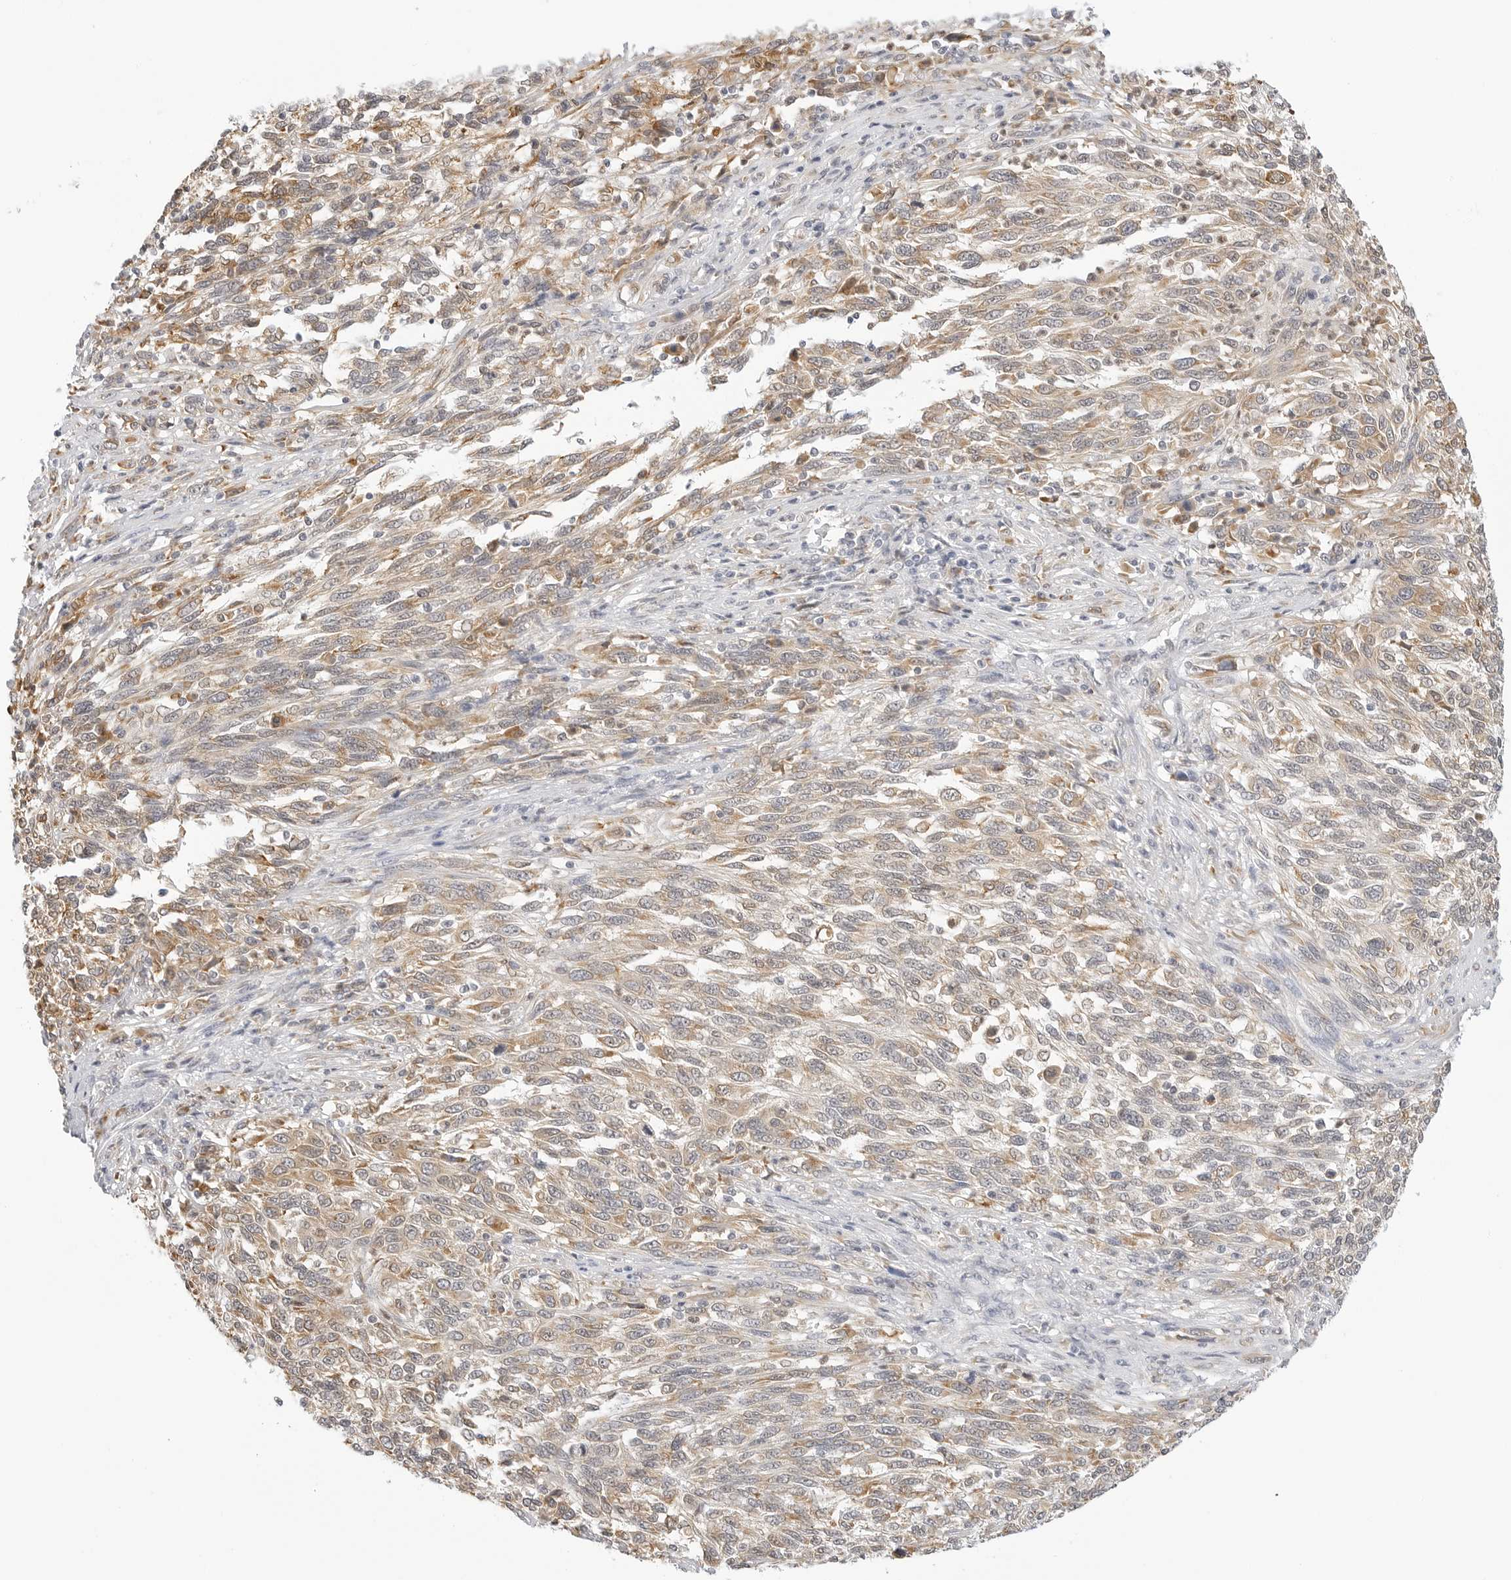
{"staining": {"intensity": "weak", "quantity": ">75%", "location": "cytoplasmic/membranous"}, "tissue": "melanoma", "cell_type": "Tumor cells", "image_type": "cancer", "snomed": [{"axis": "morphology", "description": "Malignant melanoma, Metastatic site"}, {"axis": "topography", "description": "Lymph node"}], "caption": "Immunohistochemical staining of malignant melanoma (metastatic site) demonstrates weak cytoplasmic/membranous protein expression in about >75% of tumor cells. (Stains: DAB (3,3'-diaminobenzidine) in brown, nuclei in blue, Microscopy: brightfield microscopy at high magnification).", "gene": "THEM4", "patient": {"sex": "male", "age": 61}}